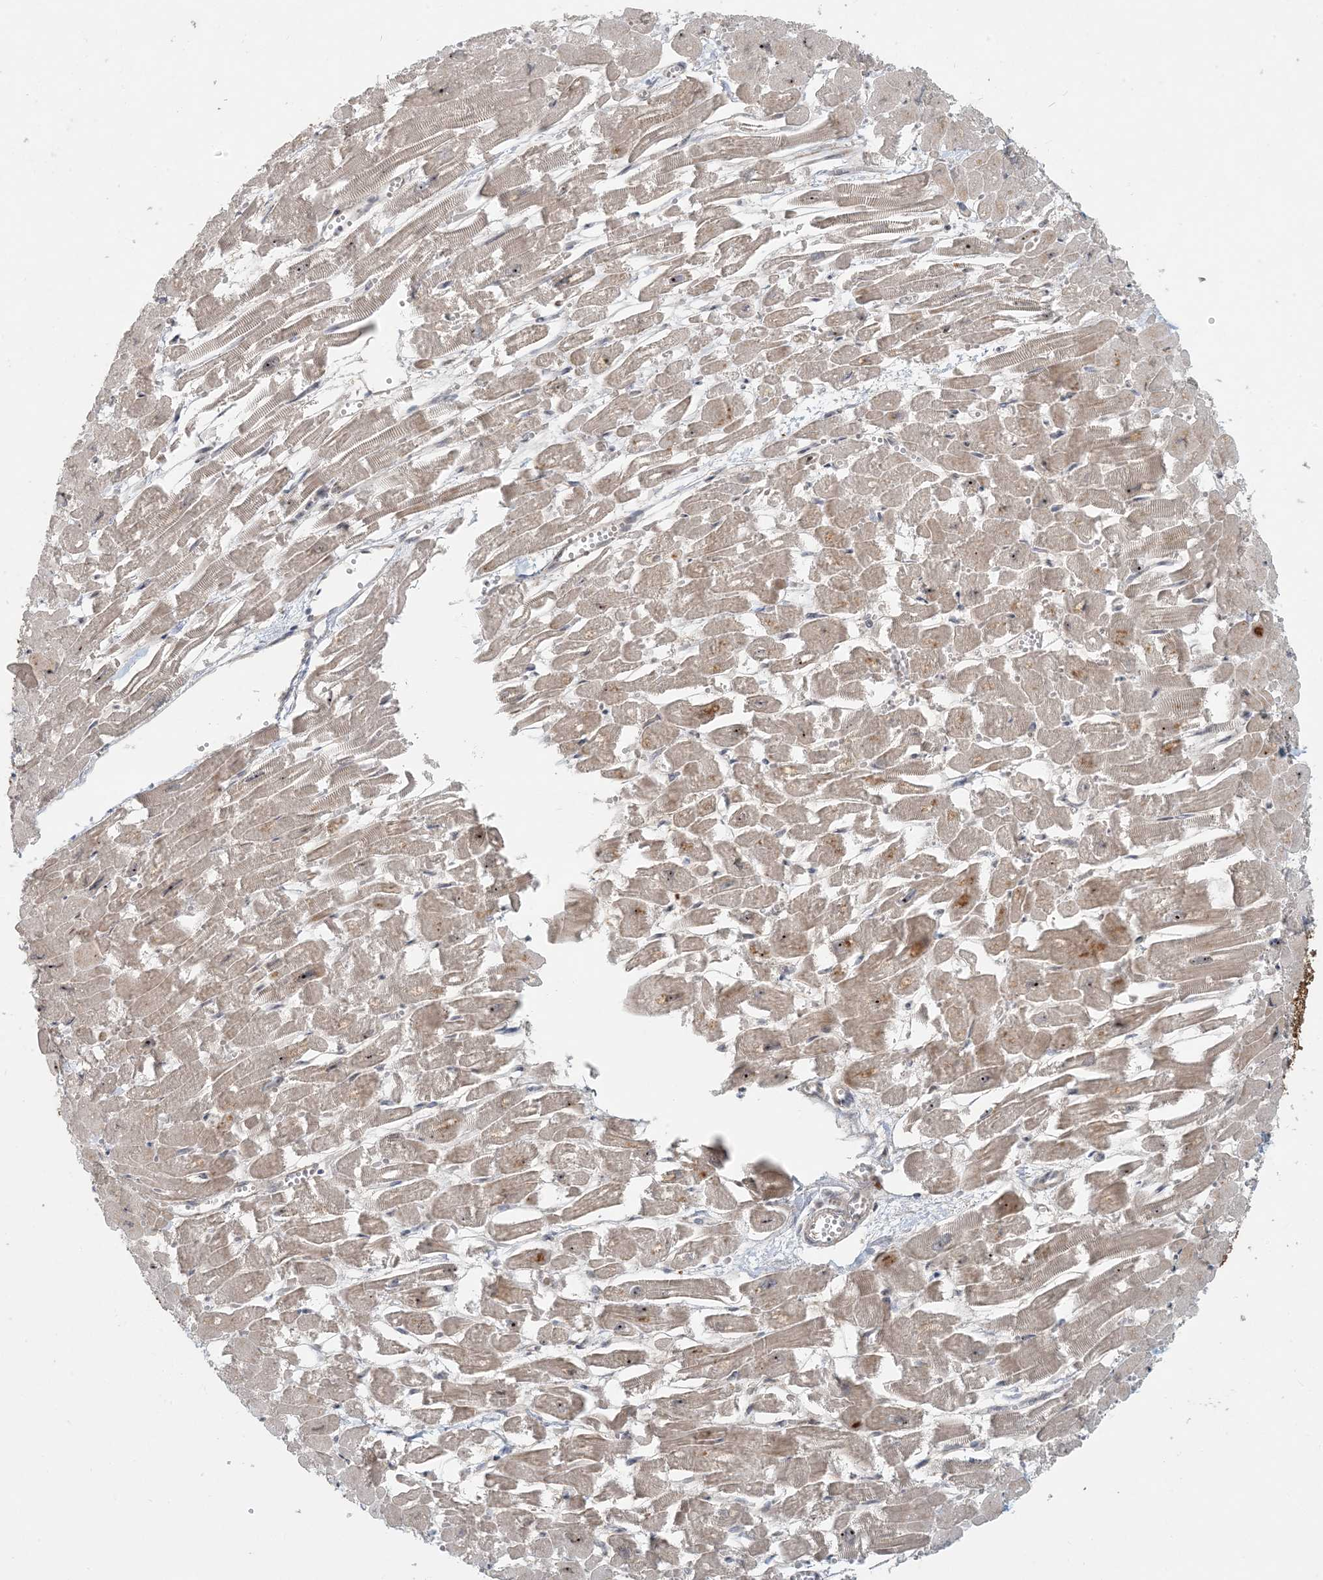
{"staining": {"intensity": "moderate", "quantity": "25%-75%", "location": "cytoplasmic/membranous"}, "tissue": "heart muscle", "cell_type": "Cardiomyocytes", "image_type": "normal", "snomed": [{"axis": "morphology", "description": "Normal tissue, NOS"}, {"axis": "topography", "description": "Heart"}], "caption": "Protein expression by immunohistochemistry (IHC) exhibits moderate cytoplasmic/membranous staining in about 25%-75% of cardiomyocytes in unremarkable heart muscle. The staining is performed using DAB brown chromogen to label protein expression. The nuclei are counter-stained blue using hematoxylin.", "gene": "BCORL1", "patient": {"sex": "male", "age": 54}}